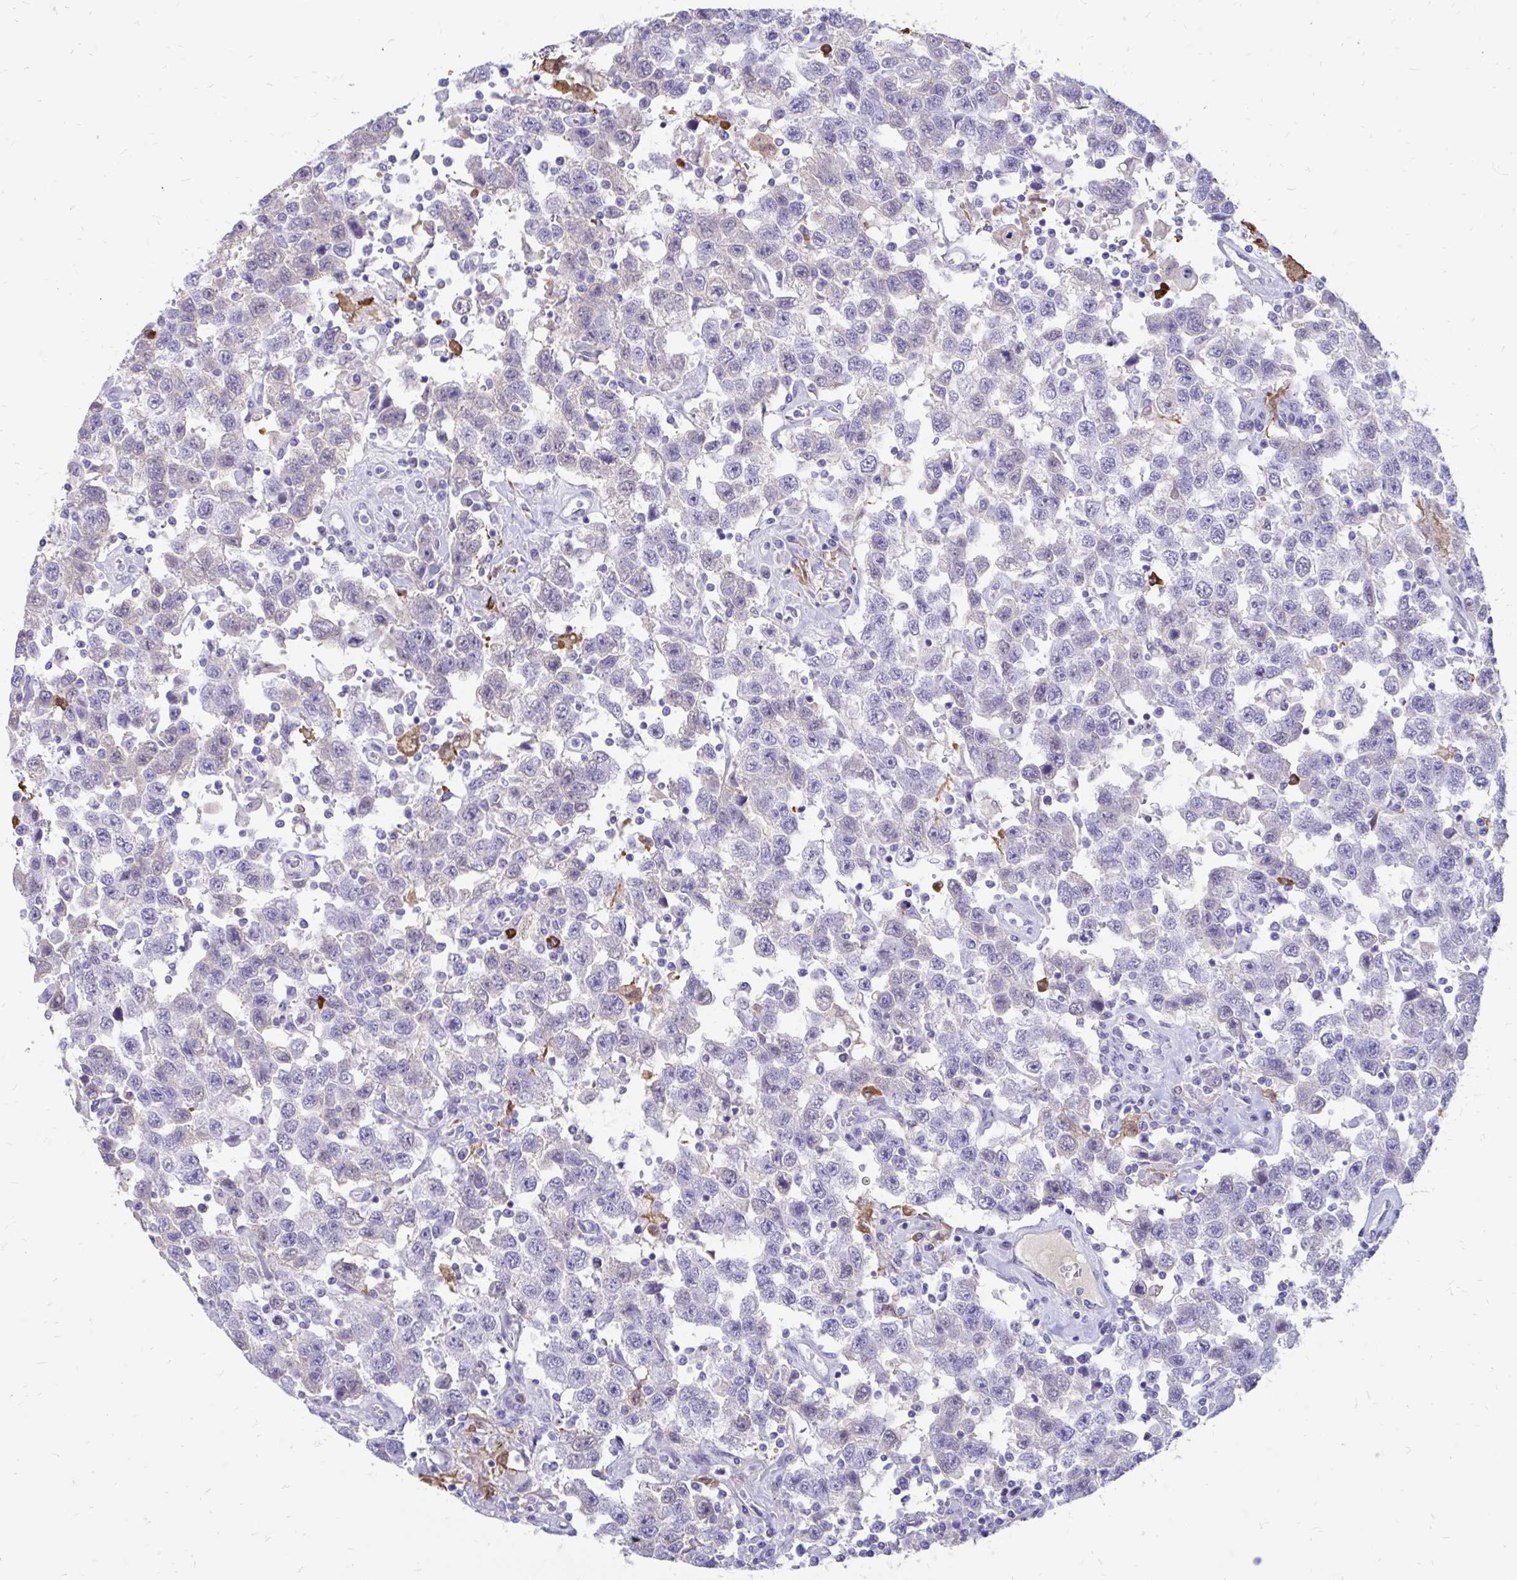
{"staining": {"intensity": "negative", "quantity": "none", "location": "none"}, "tissue": "testis cancer", "cell_type": "Tumor cells", "image_type": "cancer", "snomed": [{"axis": "morphology", "description": "Seminoma, NOS"}, {"axis": "topography", "description": "Testis"}], "caption": "IHC histopathology image of neoplastic tissue: human testis cancer (seminoma) stained with DAB demonstrates no significant protein staining in tumor cells.", "gene": "IGSF5", "patient": {"sex": "male", "age": 41}}